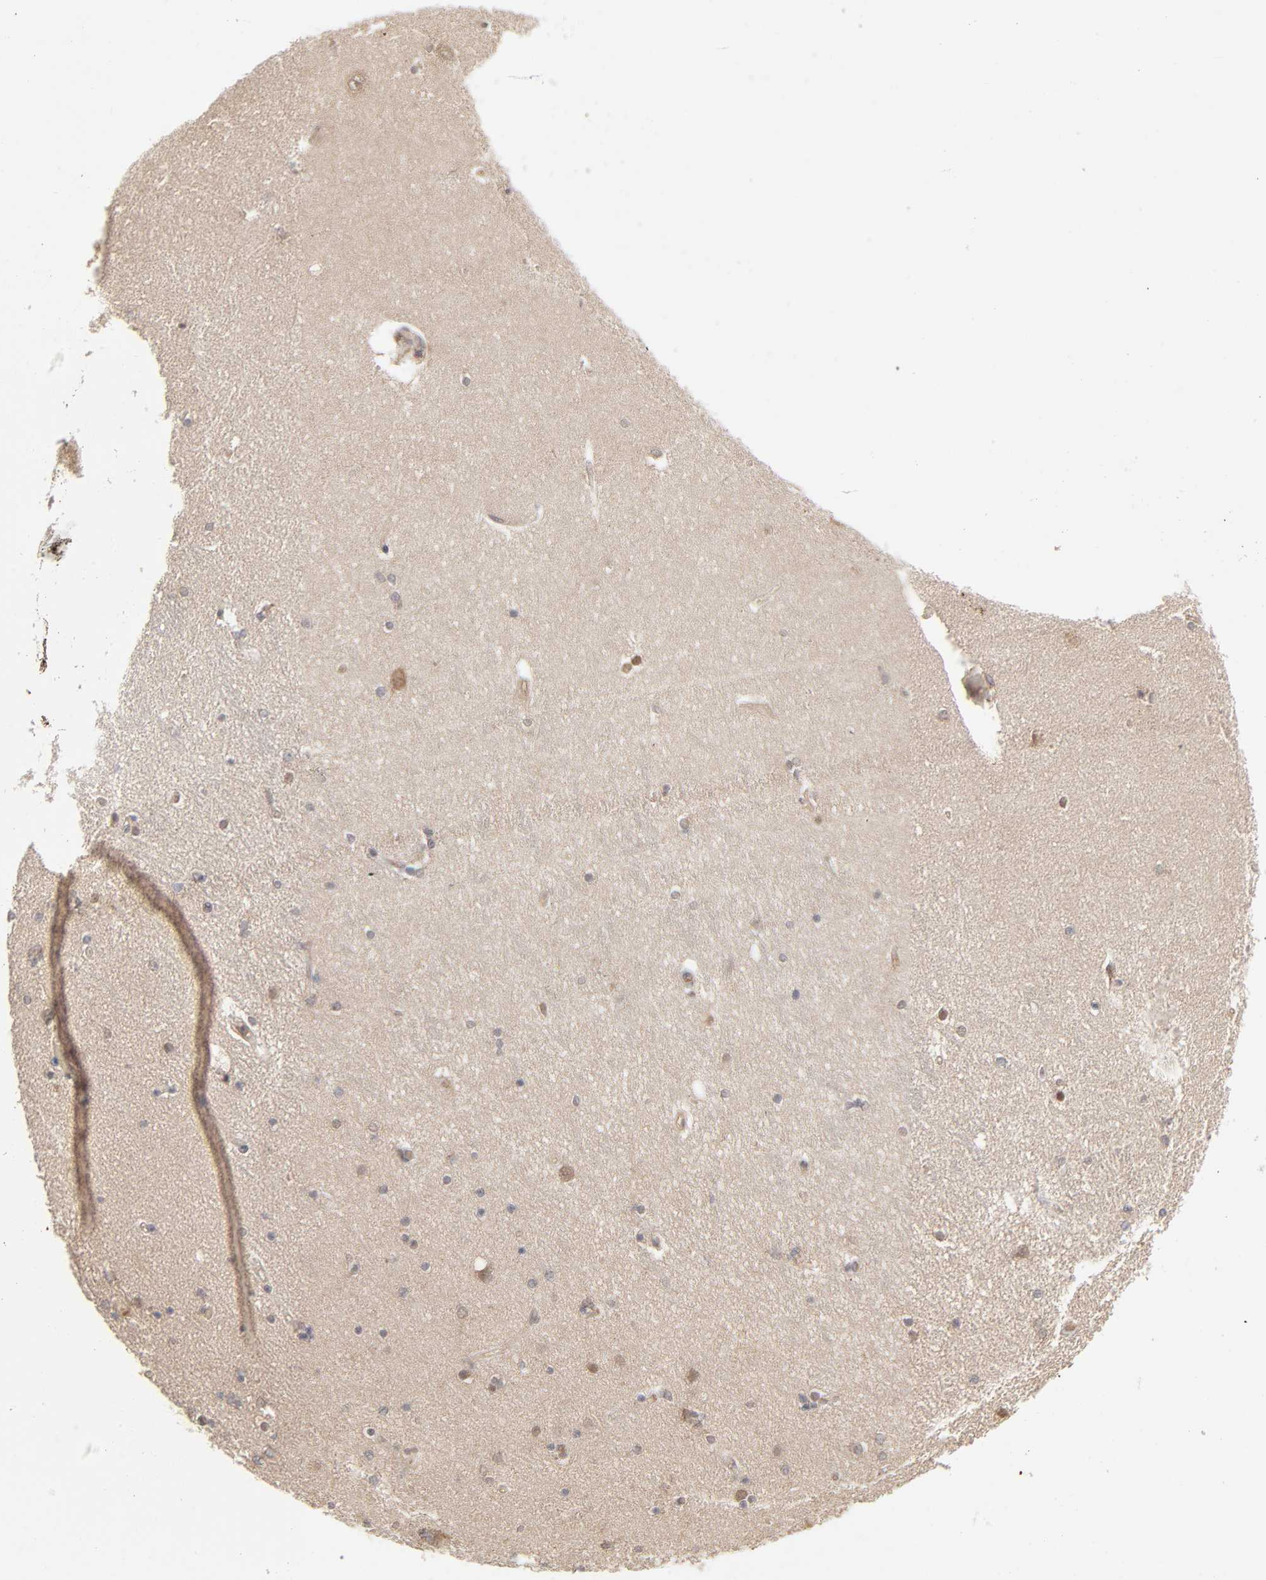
{"staining": {"intensity": "weak", "quantity": "25%-75%", "location": "cytoplasmic/membranous,nuclear"}, "tissue": "hippocampus", "cell_type": "Glial cells", "image_type": "normal", "snomed": [{"axis": "morphology", "description": "Normal tissue, NOS"}, {"axis": "topography", "description": "Hippocampus"}], "caption": "Immunohistochemical staining of normal human hippocampus reveals 25%-75% levels of weak cytoplasmic/membranous,nuclear protein staining in approximately 25%-75% of glial cells.", "gene": "SCFD1", "patient": {"sex": "female", "age": 54}}